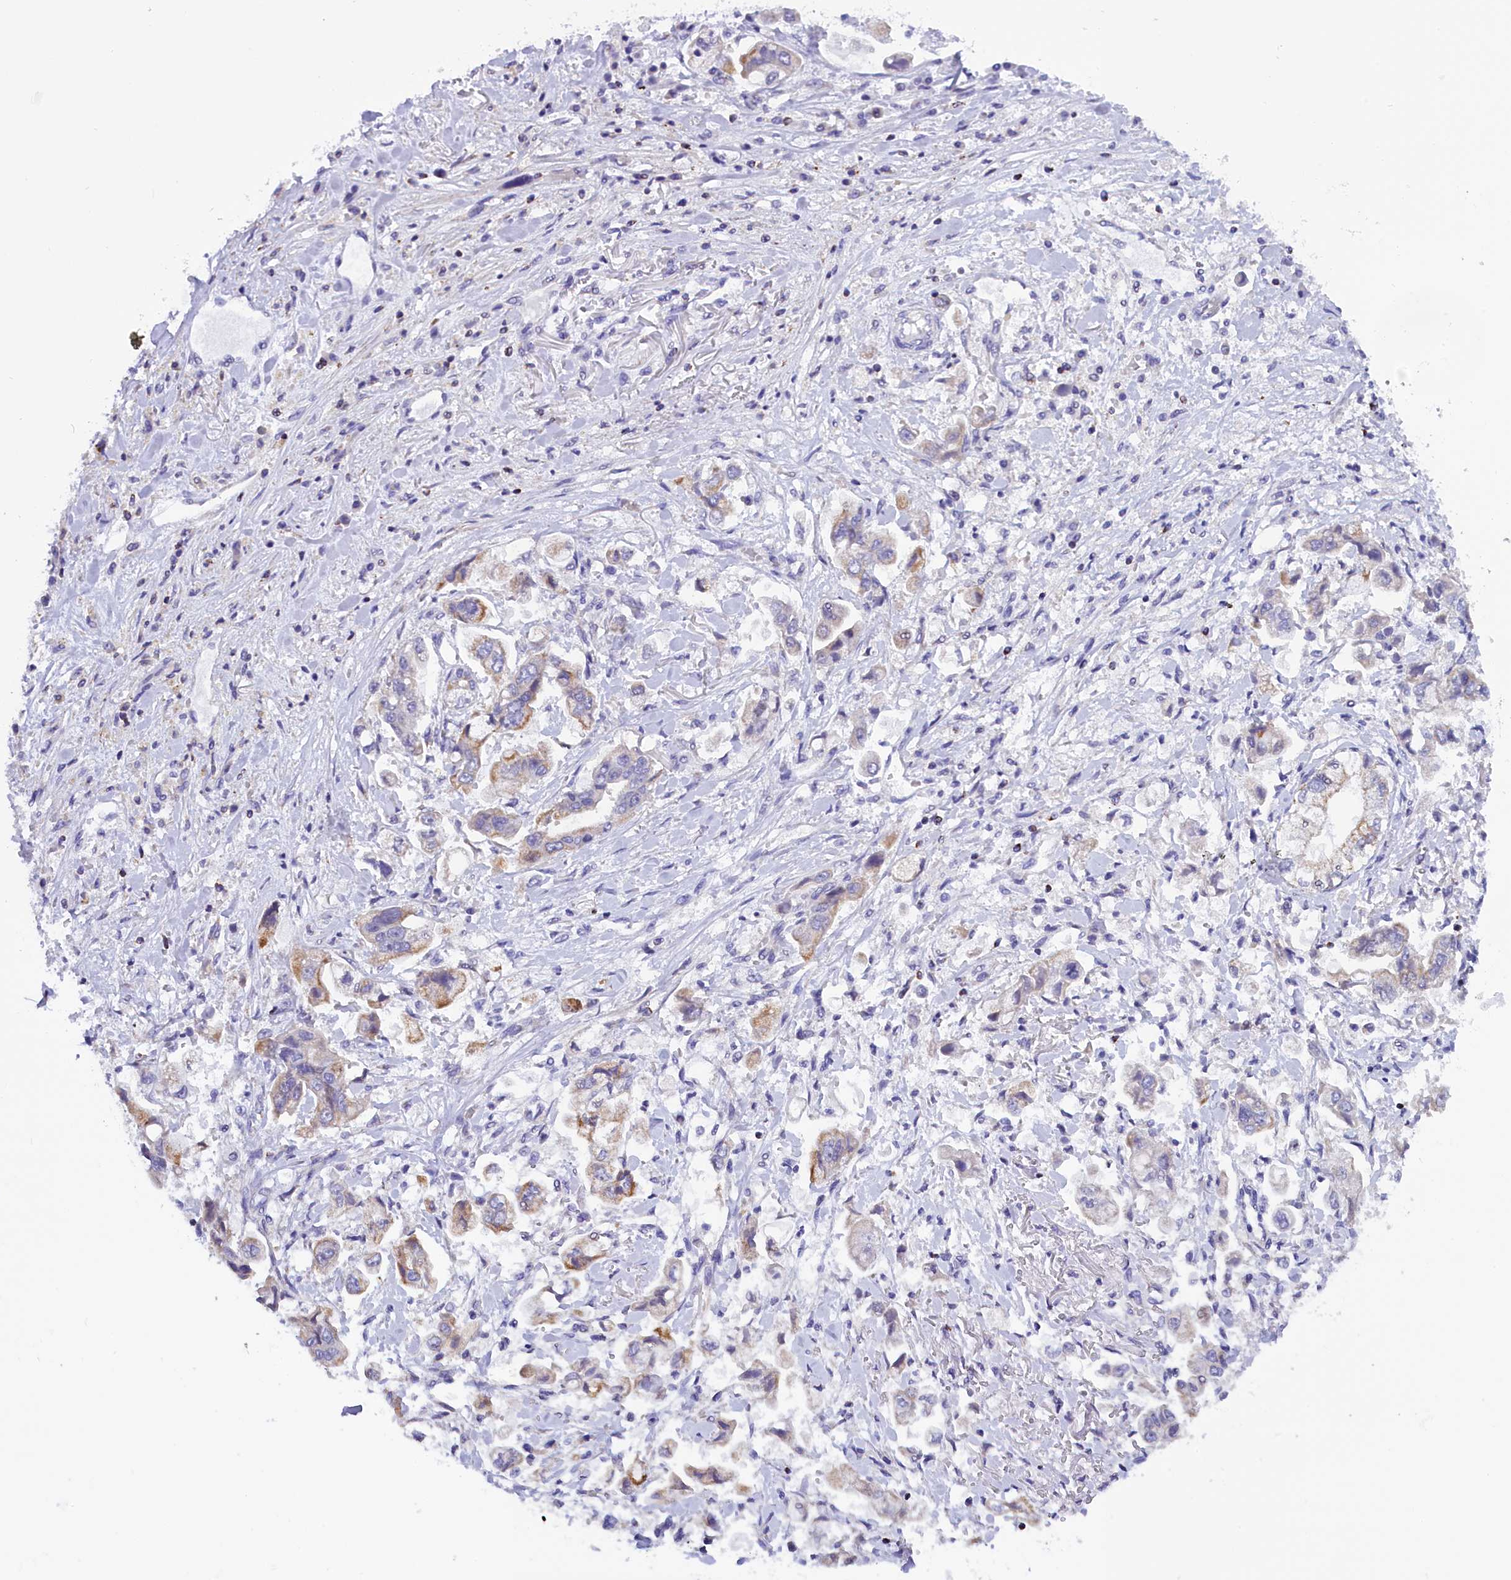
{"staining": {"intensity": "moderate", "quantity": "<25%", "location": "cytoplasmic/membranous"}, "tissue": "stomach cancer", "cell_type": "Tumor cells", "image_type": "cancer", "snomed": [{"axis": "morphology", "description": "Adenocarcinoma, NOS"}, {"axis": "topography", "description": "Stomach"}], "caption": "The photomicrograph reveals staining of adenocarcinoma (stomach), revealing moderate cytoplasmic/membranous protein positivity (brown color) within tumor cells. The protein of interest is shown in brown color, while the nuclei are stained blue.", "gene": "ABAT", "patient": {"sex": "male", "age": 62}}